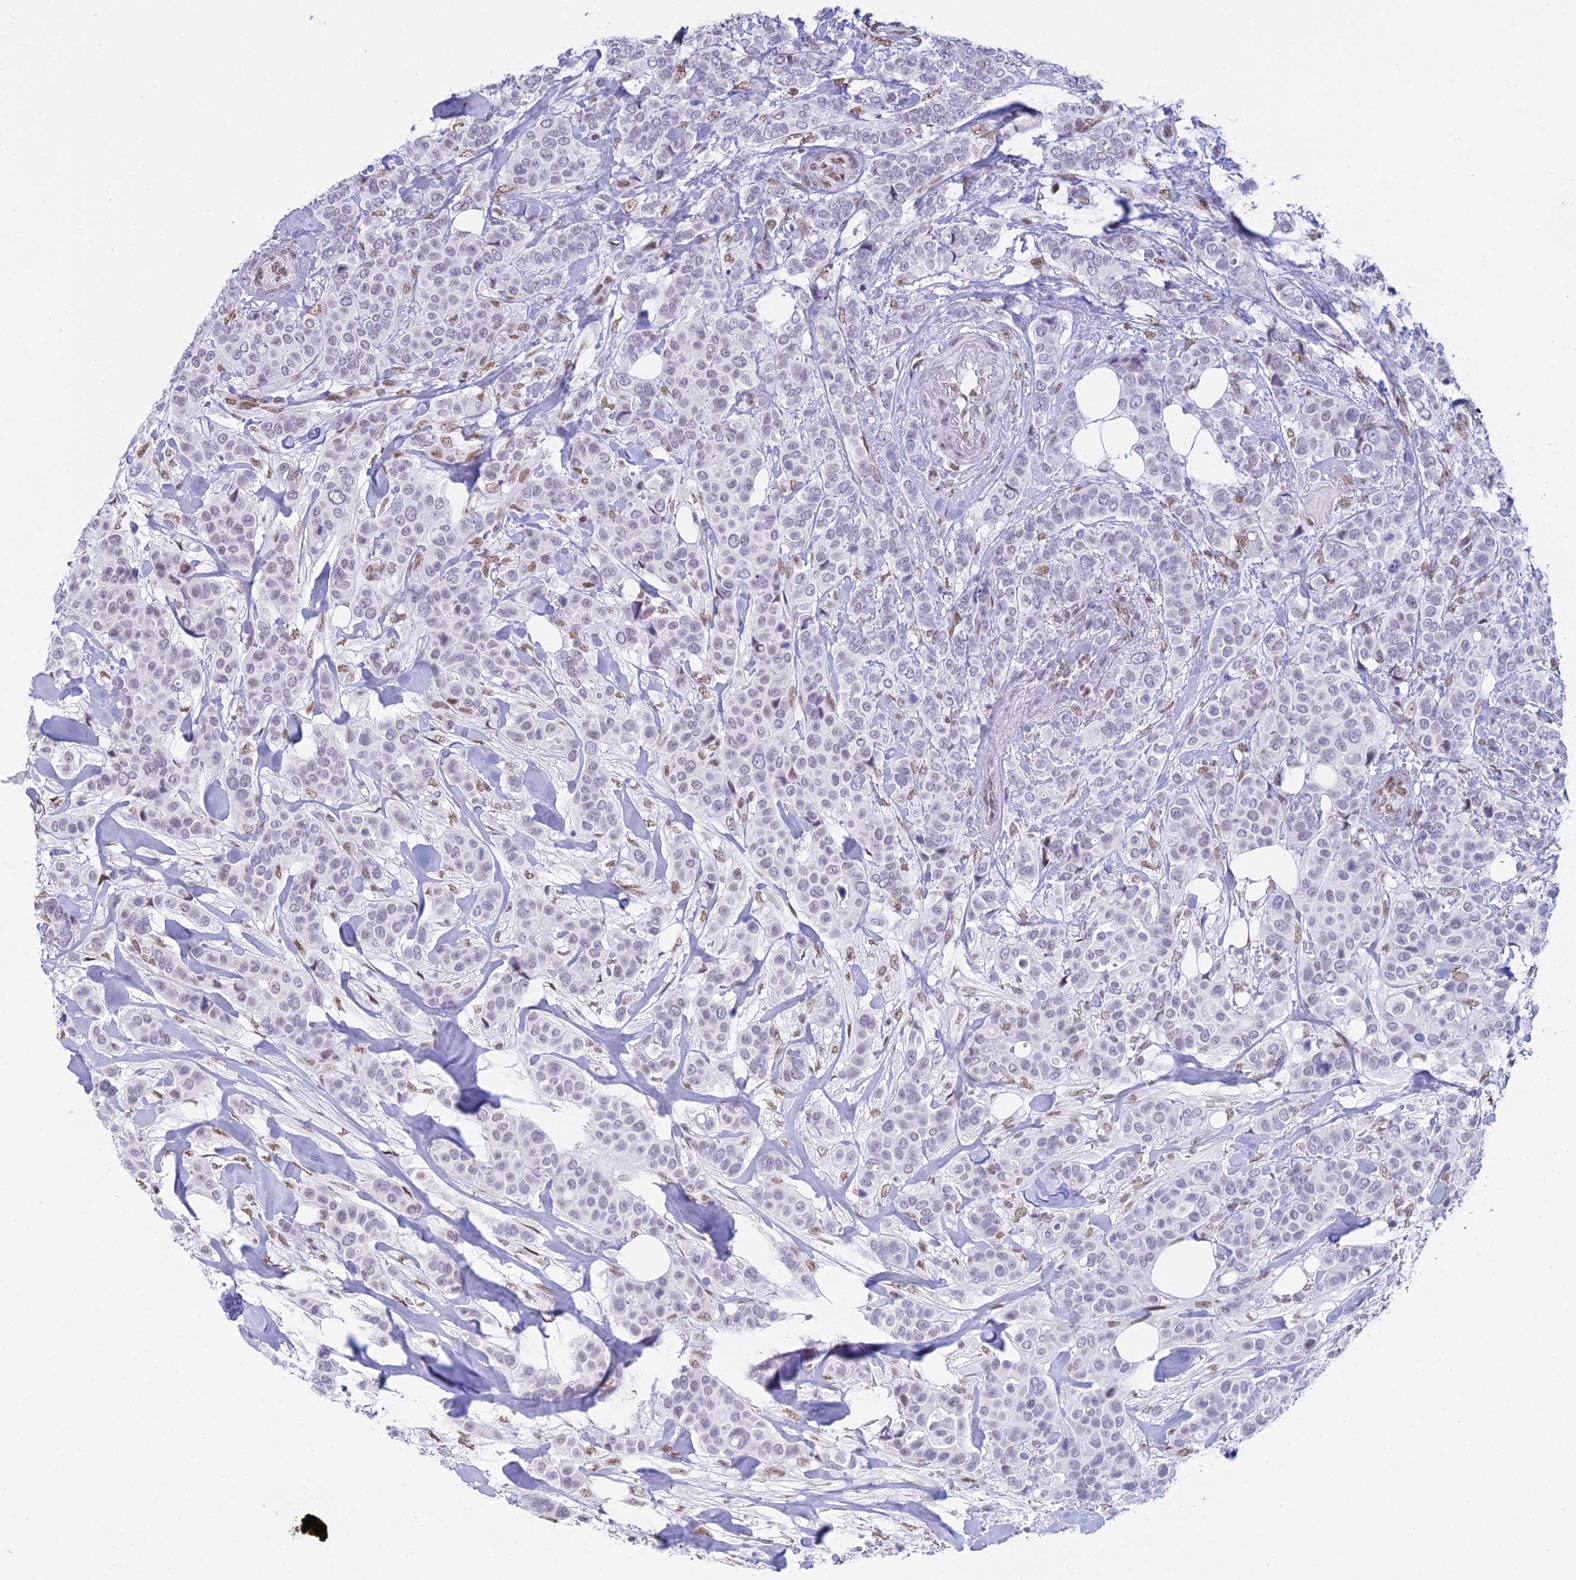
{"staining": {"intensity": "negative", "quantity": "none", "location": "none"}, "tissue": "breast cancer", "cell_type": "Tumor cells", "image_type": "cancer", "snomed": [{"axis": "morphology", "description": "Lobular carcinoma"}, {"axis": "topography", "description": "Breast"}], "caption": "Lobular carcinoma (breast) stained for a protein using IHC displays no expression tumor cells.", "gene": "CDC26", "patient": {"sex": "female", "age": 51}}